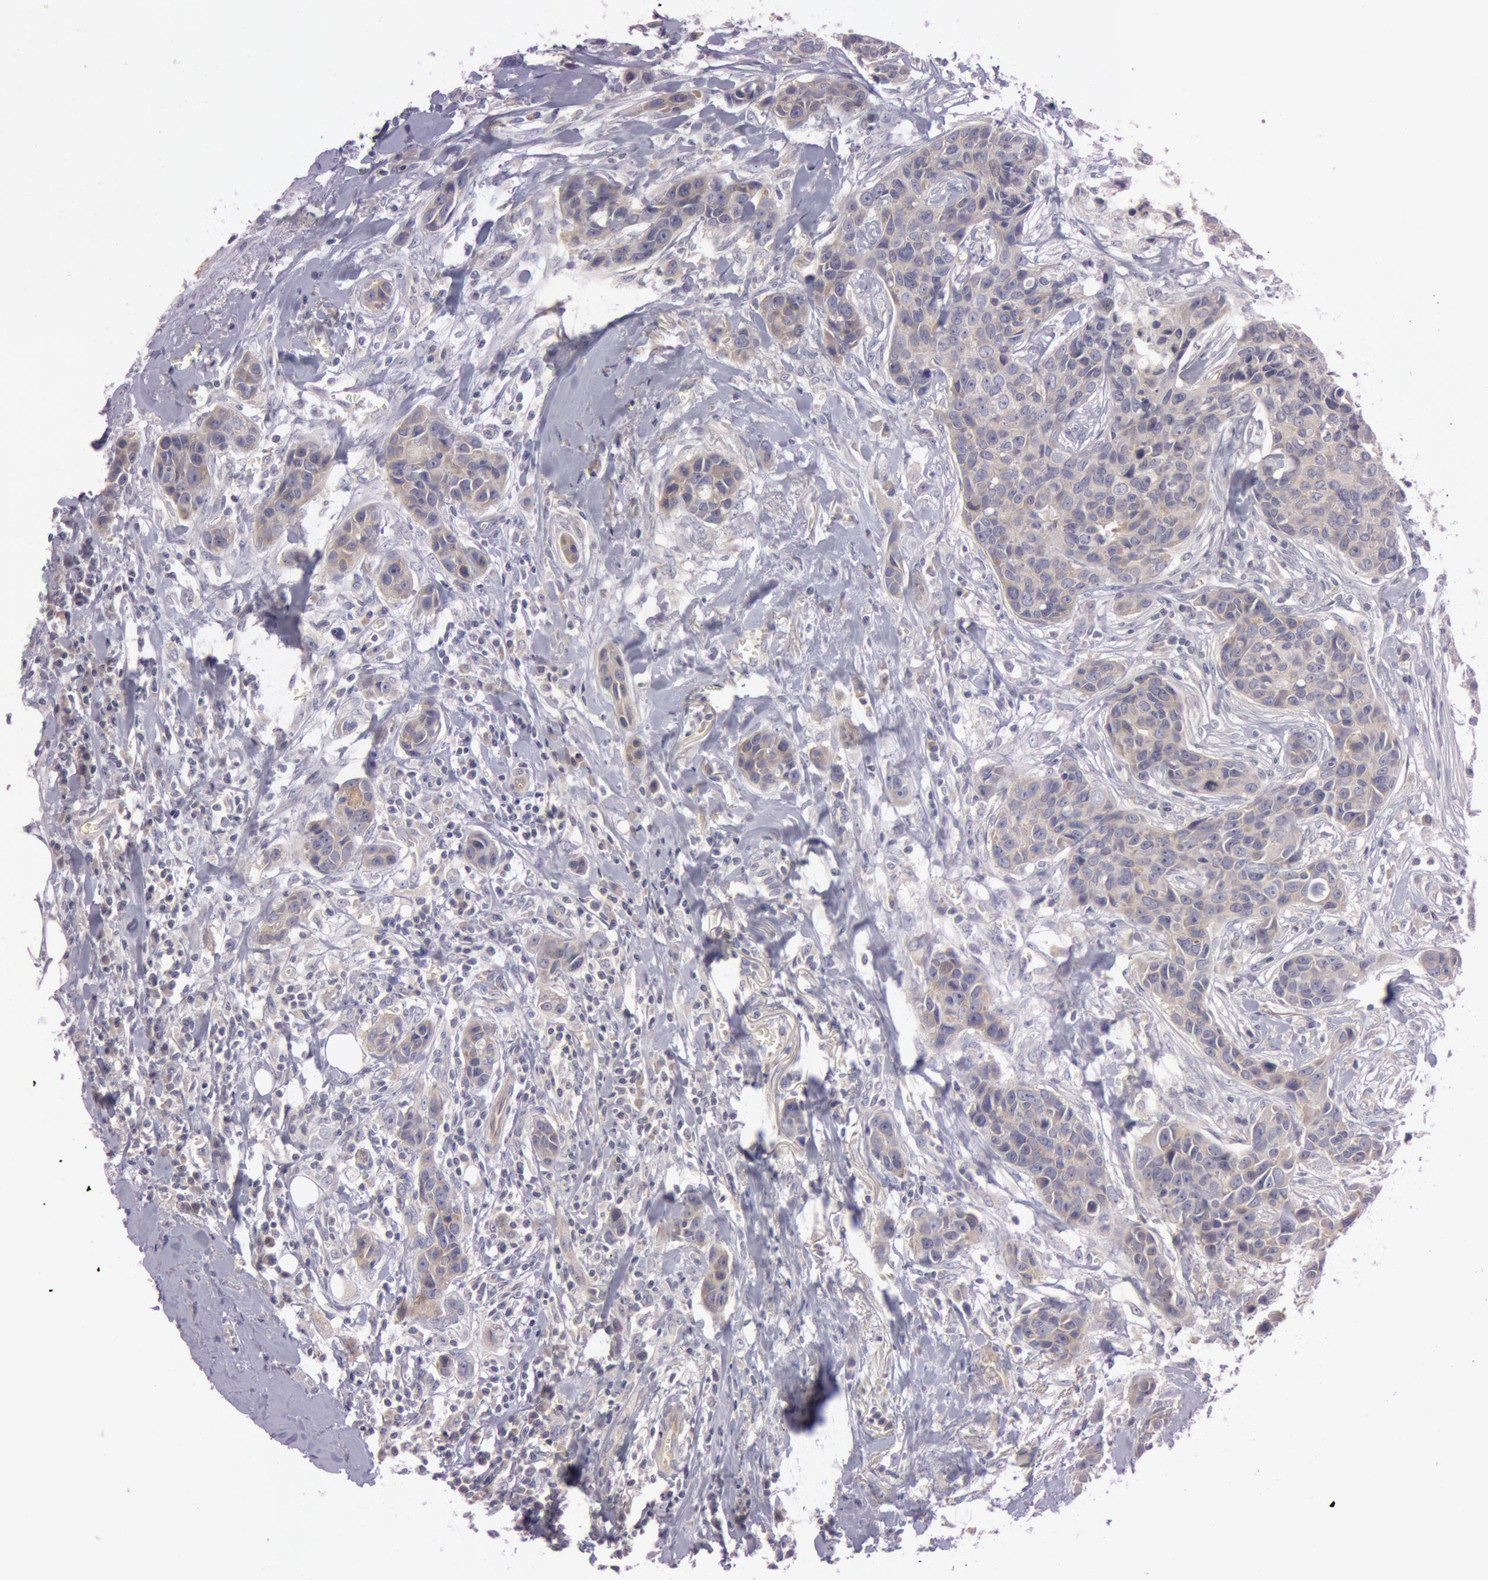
{"staining": {"intensity": "weak", "quantity": ">75%", "location": "cytoplasmic/membranous"}, "tissue": "breast cancer", "cell_type": "Tumor cells", "image_type": "cancer", "snomed": [{"axis": "morphology", "description": "Duct carcinoma"}, {"axis": "topography", "description": "Breast"}], "caption": "A brown stain labels weak cytoplasmic/membranous expression of a protein in human breast cancer (infiltrating ductal carcinoma) tumor cells. The staining was performed using DAB (3,3'-diaminobenzidine) to visualize the protein expression in brown, while the nuclei were stained in blue with hematoxylin (Magnification: 20x).", "gene": "RALGAPA1", "patient": {"sex": "female", "age": 91}}